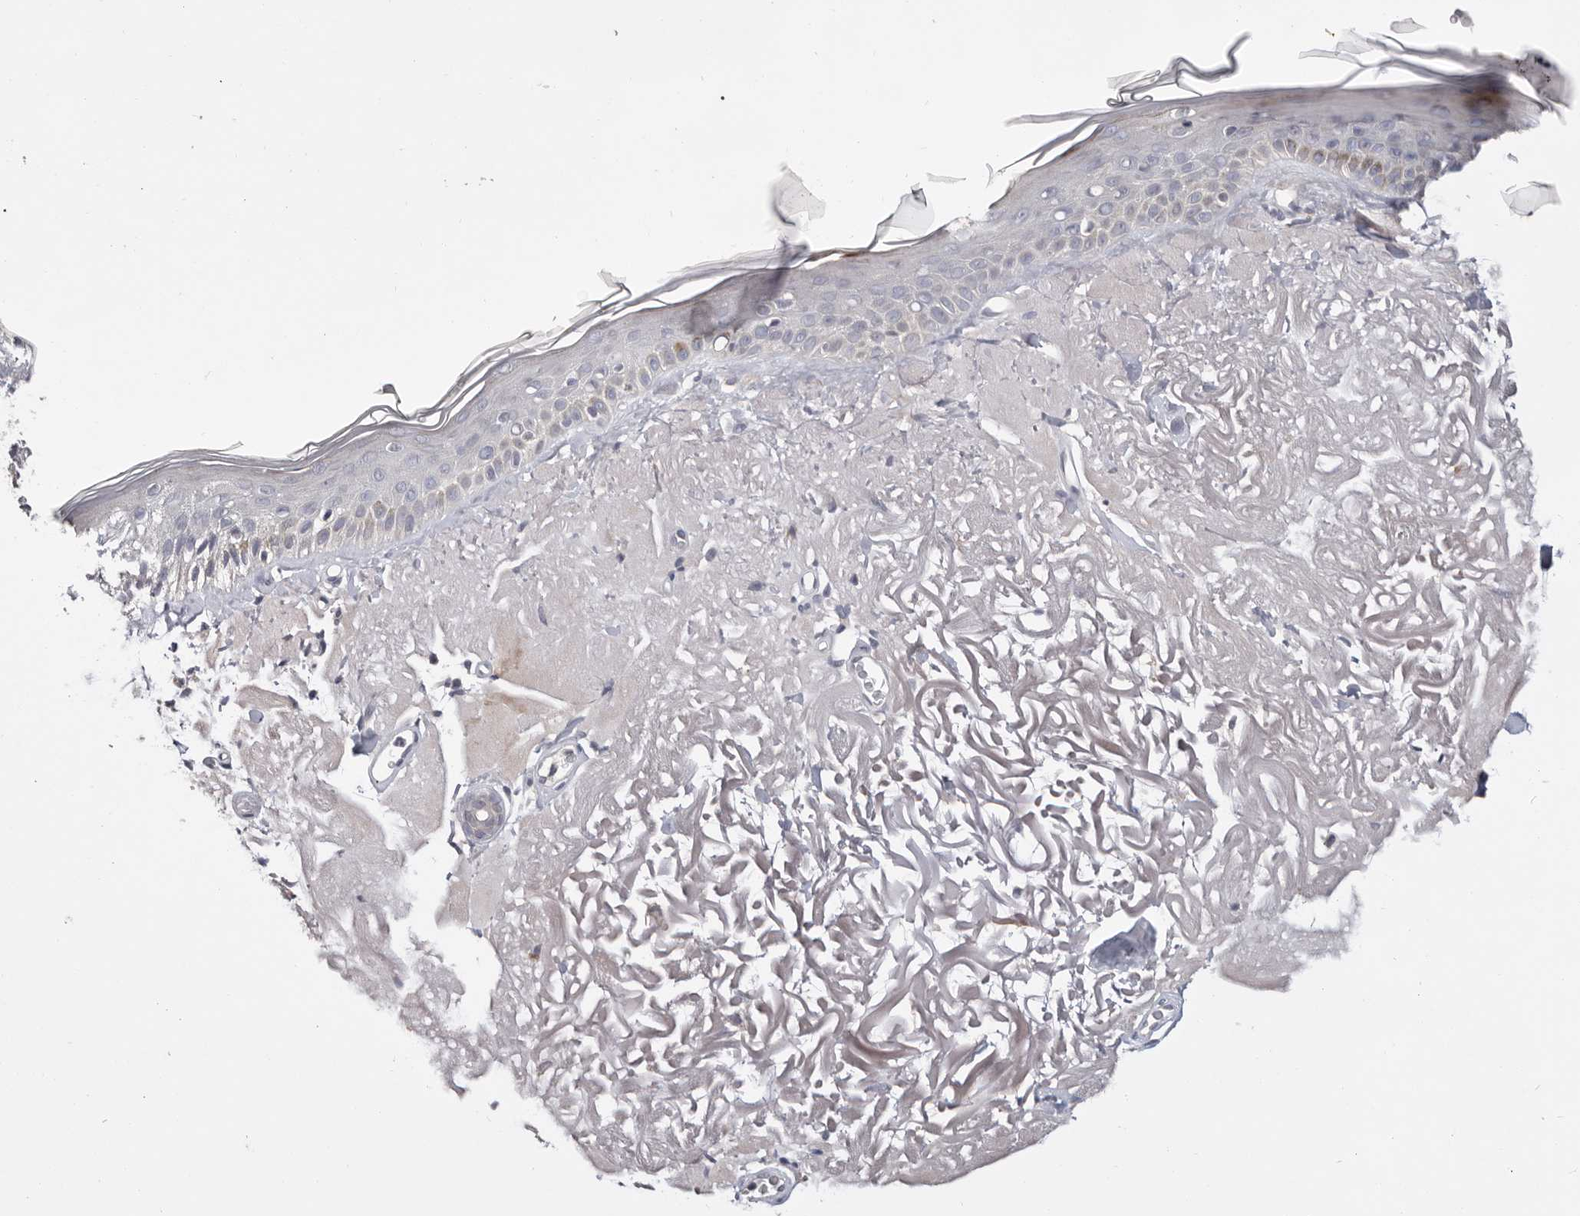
{"staining": {"intensity": "negative", "quantity": "none", "location": "none"}, "tissue": "skin", "cell_type": "Fibroblasts", "image_type": "normal", "snomed": [{"axis": "morphology", "description": "Normal tissue, NOS"}, {"axis": "topography", "description": "Skin"}, {"axis": "topography", "description": "Skeletal muscle"}], "caption": "This is a micrograph of immunohistochemistry staining of benign skin, which shows no positivity in fibroblasts.", "gene": "DOP1A", "patient": {"sex": "male", "age": 83}}